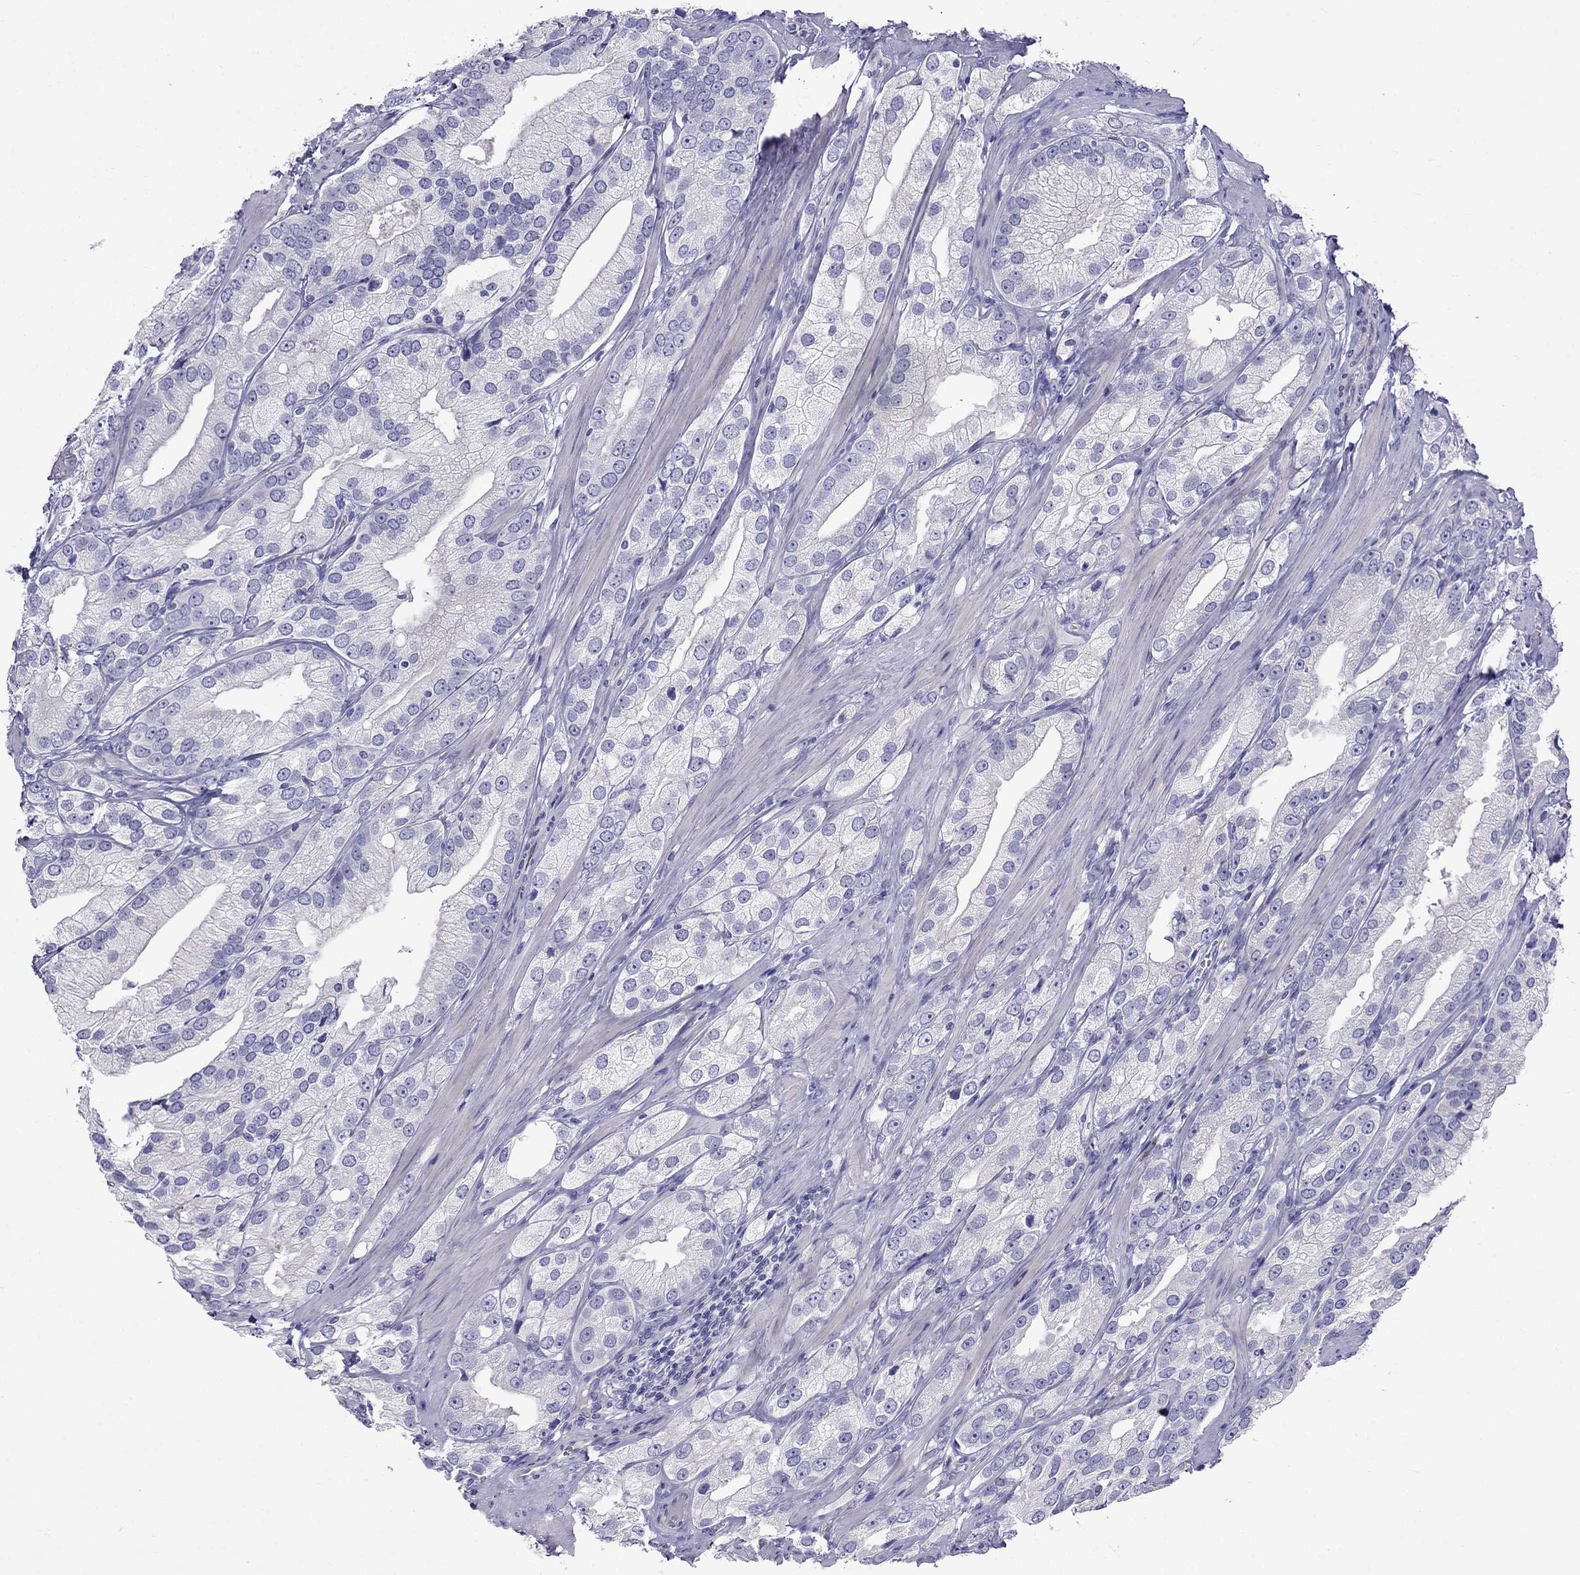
{"staining": {"intensity": "negative", "quantity": "none", "location": "none"}, "tissue": "prostate cancer", "cell_type": "Tumor cells", "image_type": "cancer", "snomed": [{"axis": "morphology", "description": "Adenocarcinoma, High grade"}, {"axis": "topography", "description": "Prostate and seminal vesicle, NOS"}], "caption": "Micrograph shows no significant protein expression in tumor cells of adenocarcinoma (high-grade) (prostate).", "gene": "PATE1", "patient": {"sex": "male", "age": 62}}